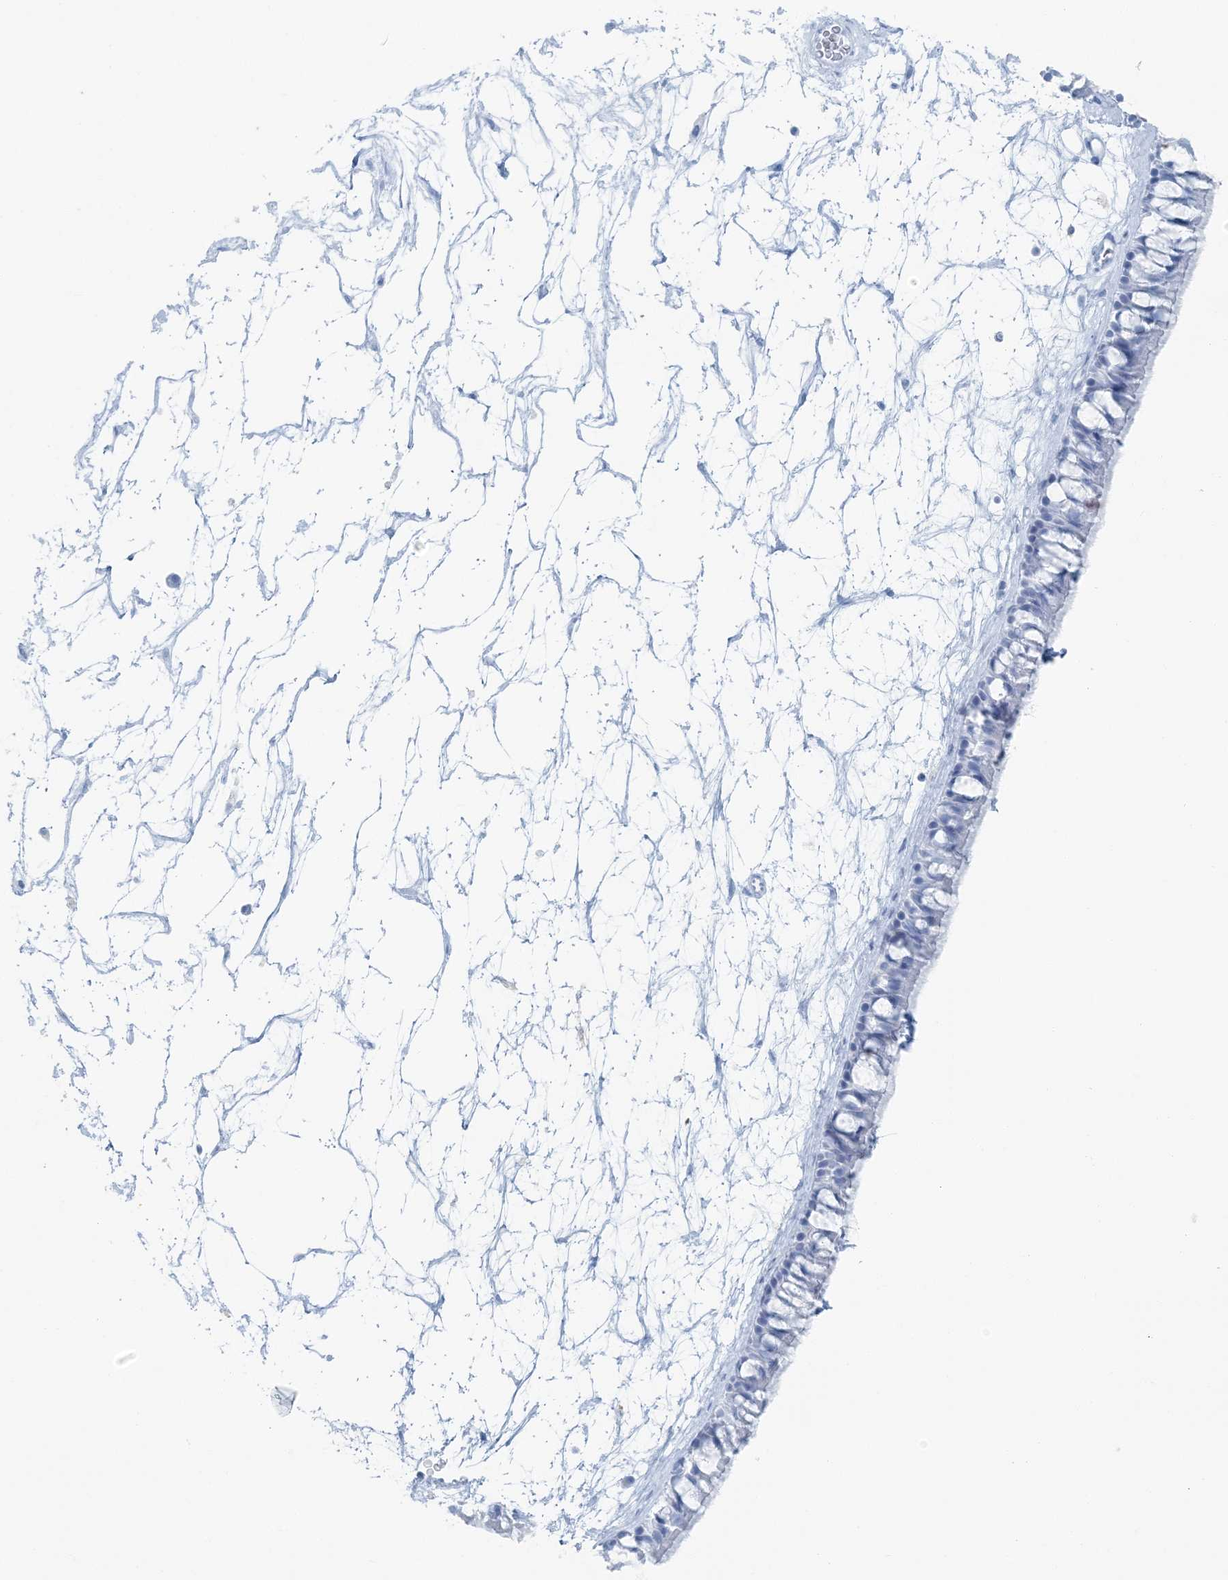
{"staining": {"intensity": "negative", "quantity": "none", "location": "none"}, "tissue": "nasopharynx", "cell_type": "Respiratory epithelial cells", "image_type": "normal", "snomed": [{"axis": "morphology", "description": "Normal tissue, NOS"}, {"axis": "topography", "description": "Nasopharynx"}], "caption": "Immunohistochemical staining of benign nasopharynx demonstrates no significant positivity in respiratory epithelial cells. (DAB immunohistochemistry visualized using brightfield microscopy, high magnification).", "gene": "SNX2", "patient": {"sex": "male", "age": 64}}